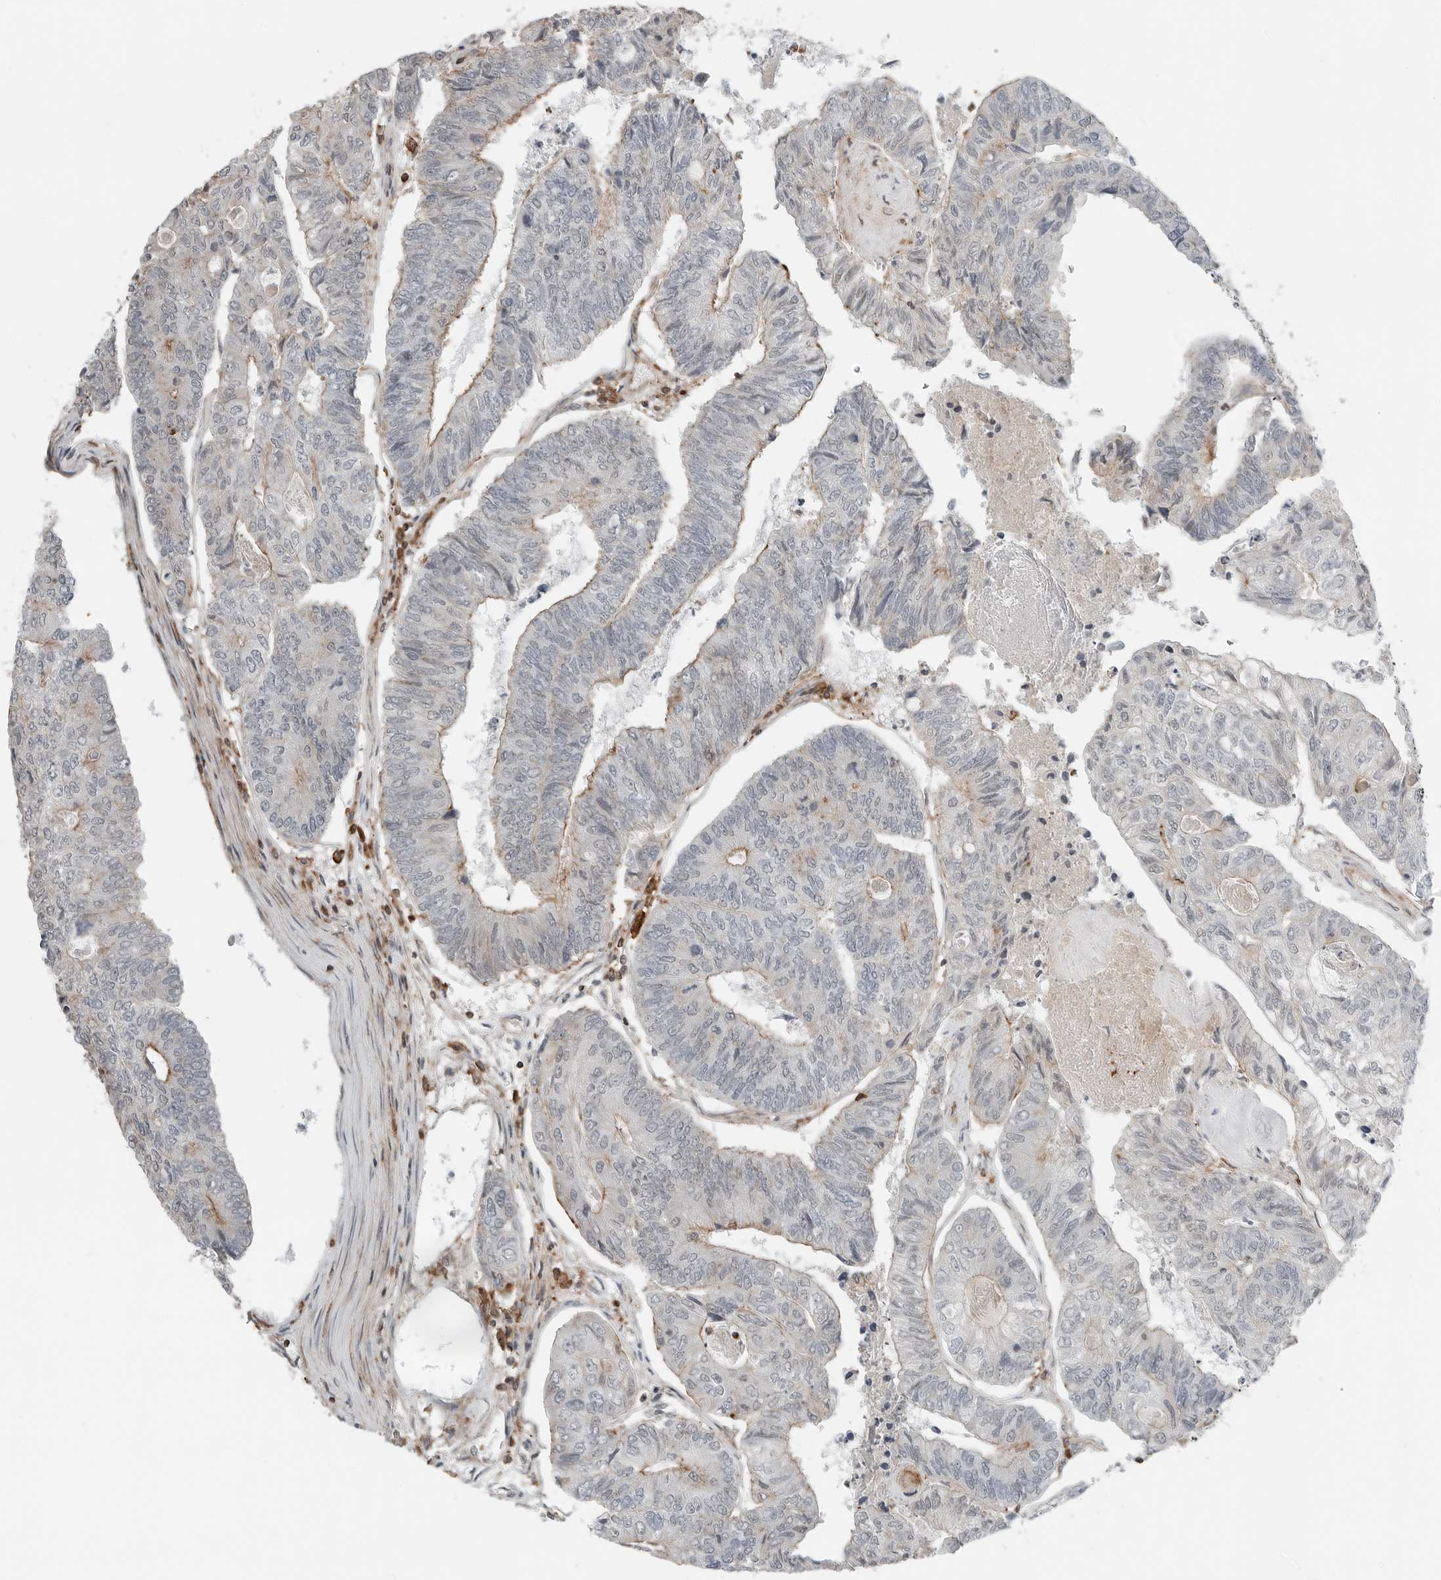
{"staining": {"intensity": "moderate", "quantity": "<25%", "location": "cytoplasmic/membranous"}, "tissue": "colorectal cancer", "cell_type": "Tumor cells", "image_type": "cancer", "snomed": [{"axis": "morphology", "description": "Adenocarcinoma, NOS"}, {"axis": "topography", "description": "Colon"}], "caption": "Protein analysis of colorectal adenocarcinoma tissue demonstrates moderate cytoplasmic/membranous staining in approximately <25% of tumor cells.", "gene": "LEFTY2", "patient": {"sex": "female", "age": 67}}